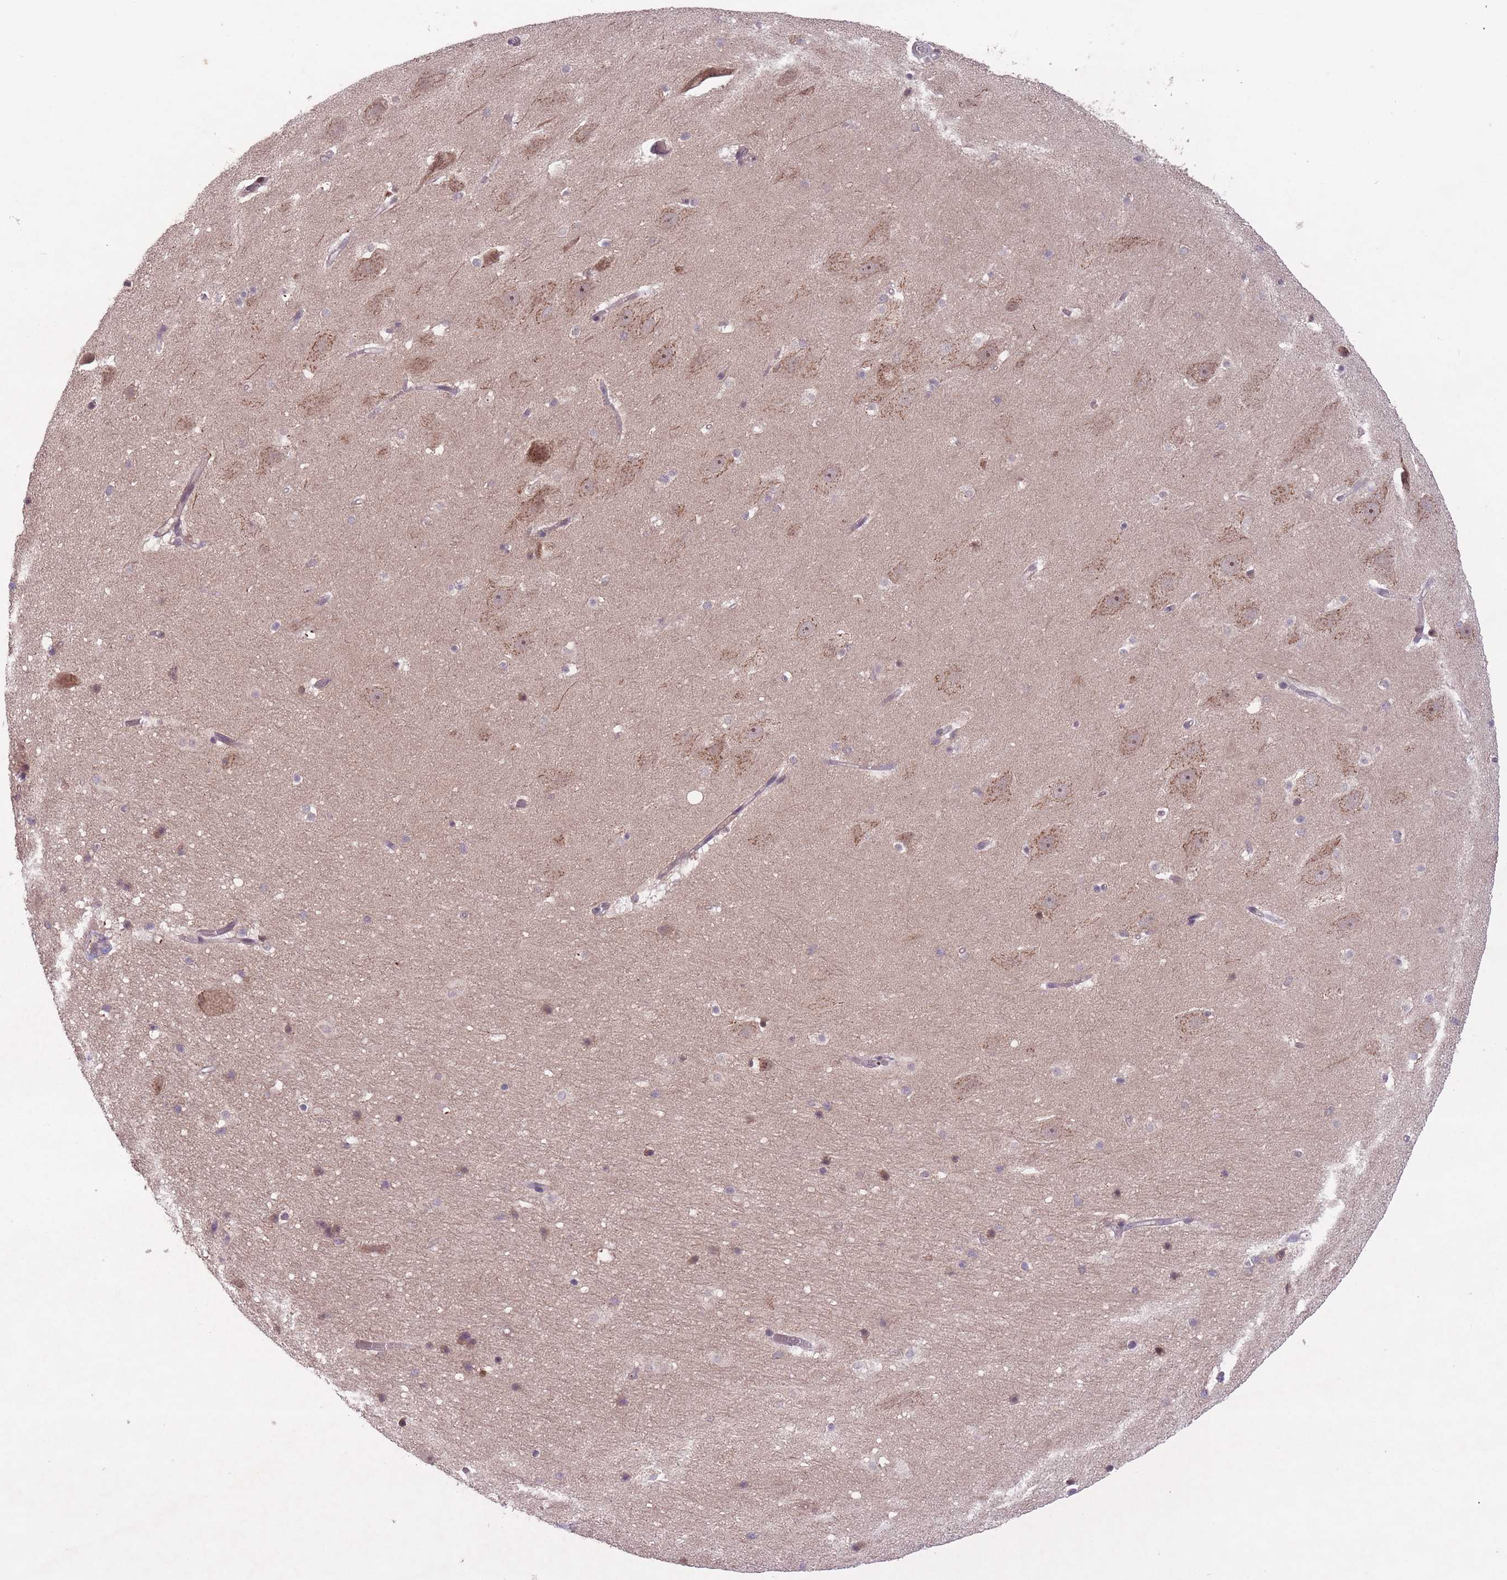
{"staining": {"intensity": "moderate", "quantity": "<25%", "location": "cytoplasmic/membranous"}, "tissue": "hippocampus", "cell_type": "Glial cells", "image_type": "normal", "snomed": [{"axis": "morphology", "description": "Normal tissue, NOS"}, {"axis": "topography", "description": "Hippocampus"}], "caption": "Approximately <25% of glial cells in normal human hippocampus reveal moderate cytoplasmic/membranous protein expression as visualized by brown immunohistochemical staining.", "gene": "SECTM1", "patient": {"sex": "male", "age": 37}}